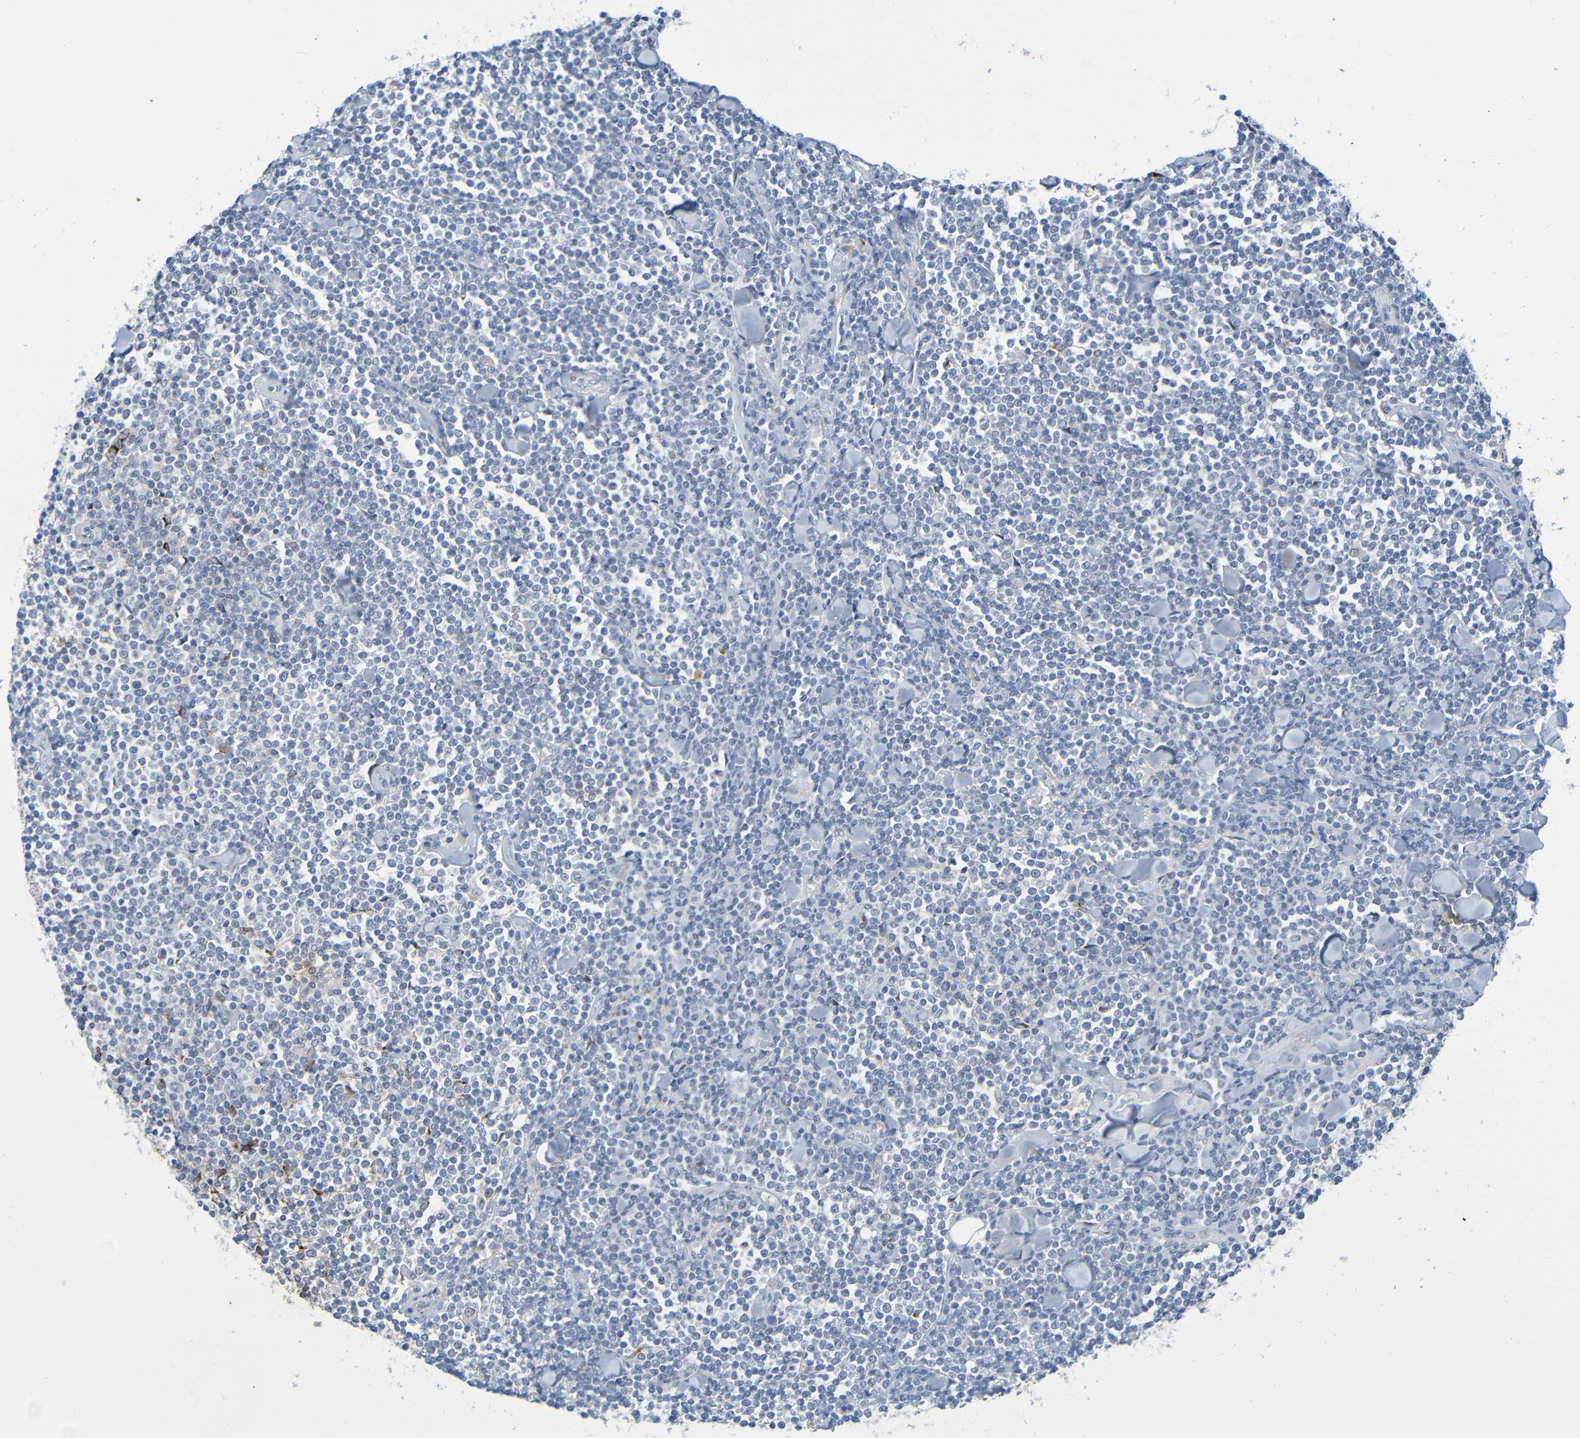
{"staining": {"intensity": "negative", "quantity": "none", "location": "none"}, "tissue": "lymphoma", "cell_type": "Tumor cells", "image_type": "cancer", "snomed": [{"axis": "morphology", "description": "Malignant lymphoma, non-Hodgkin's type, Low grade"}, {"axis": "topography", "description": "Soft tissue"}], "caption": "Immunohistochemistry (IHC) of malignant lymphoma, non-Hodgkin's type (low-grade) displays no expression in tumor cells. (DAB (3,3'-diaminobenzidine) immunohistochemistry (IHC), high magnification).", "gene": "IL10", "patient": {"sex": "male", "age": 92}}